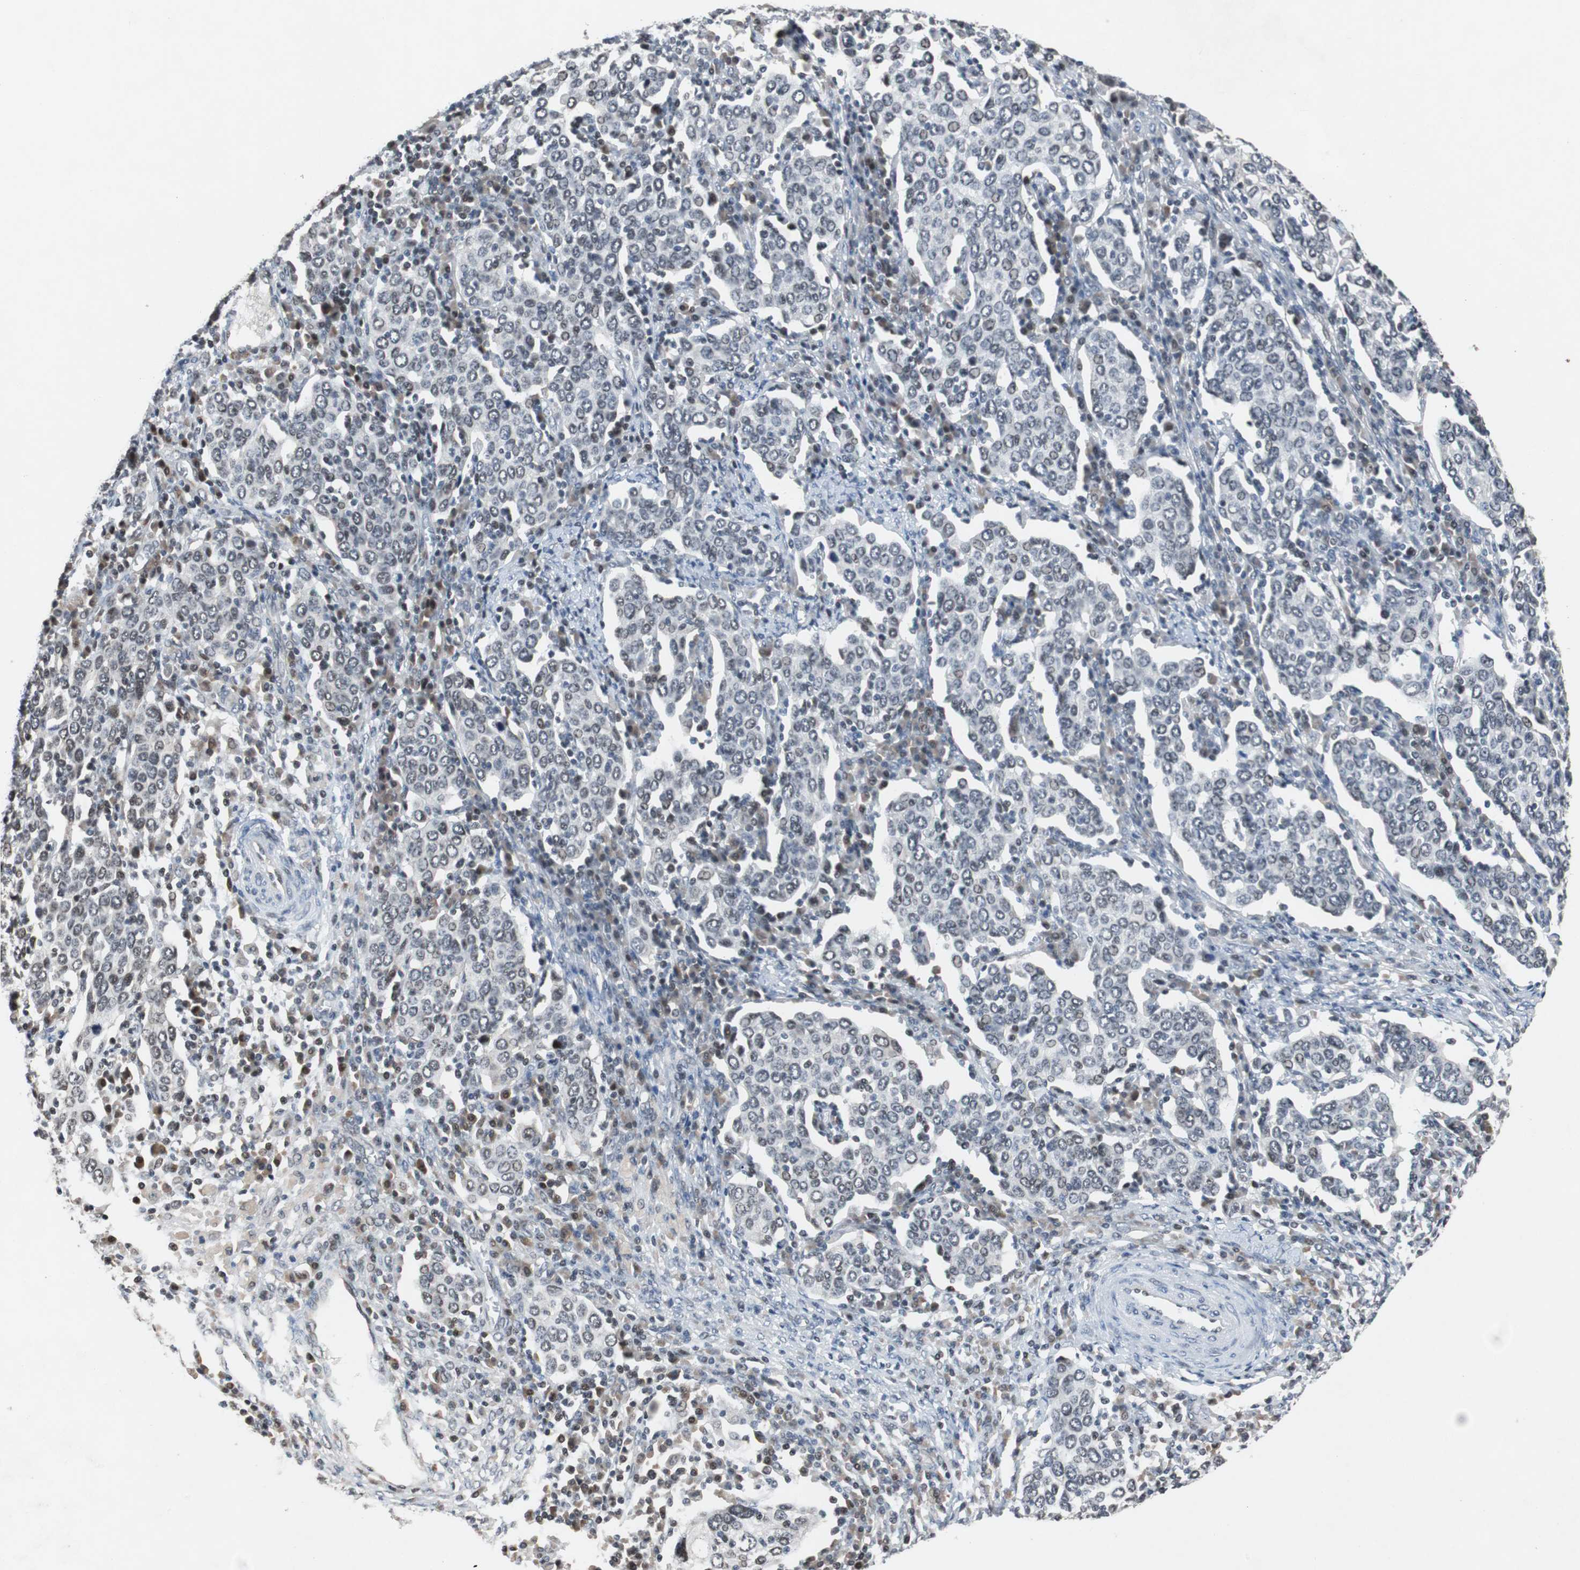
{"staining": {"intensity": "negative", "quantity": "none", "location": "none"}, "tissue": "cervical cancer", "cell_type": "Tumor cells", "image_type": "cancer", "snomed": [{"axis": "morphology", "description": "Squamous cell carcinoma, NOS"}, {"axis": "topography", "description": "Cervix"}], "caption": "A high-resolution photomicrograph shows IHC staining of cervical cancer (squamous cell carcinoma), which displays no significant positivity in tumor cells.", "gene": "TP63", "patient": {"sex": "female", "age": 40}}